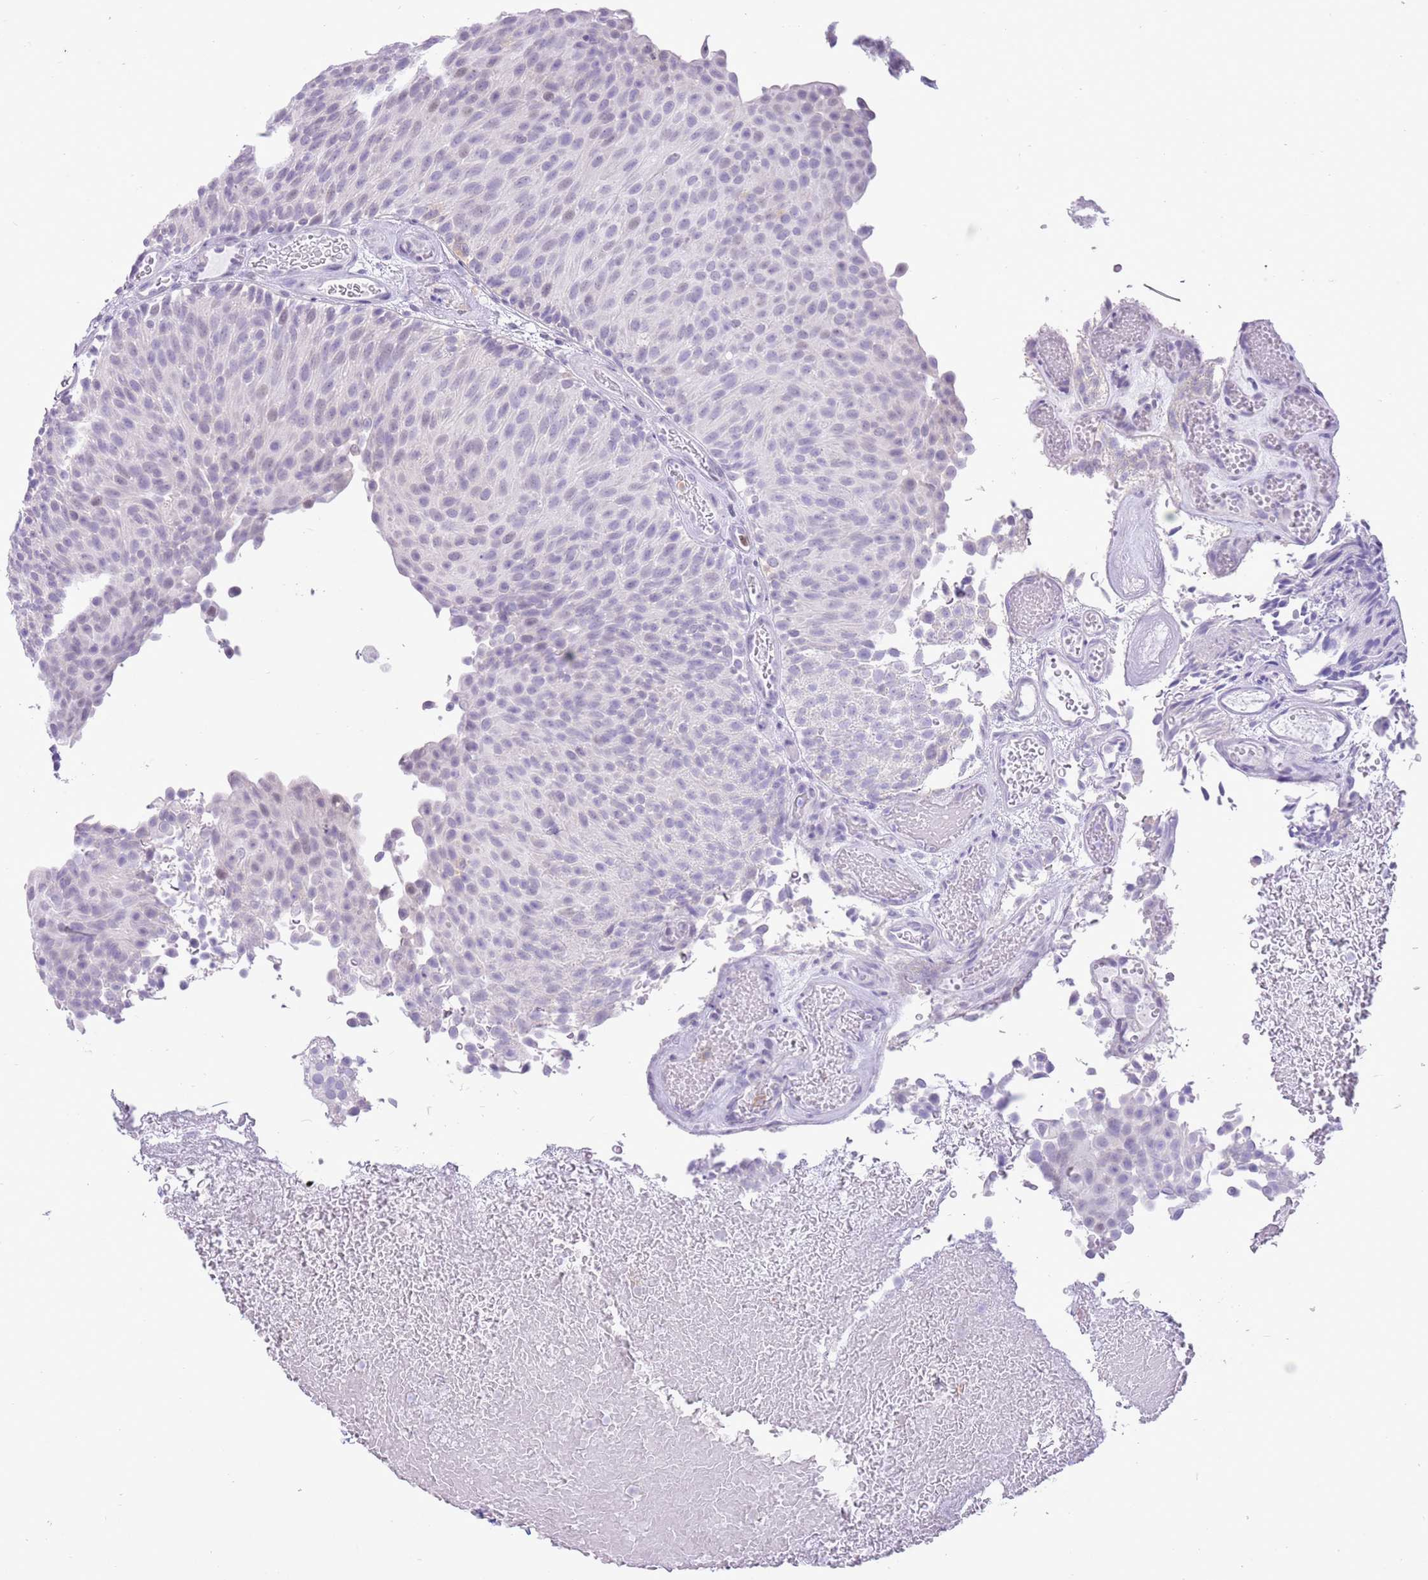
{"staining": {"intensity": "negative", "quantity": "none", "location": "none"}, "tissue": "urothelial cancer", "cell_type": "Tumor cells", "image_type": "cancer", "snomed": [{"axis": "morphology", "description": "Urothelial carcinoma, Low grade"}, {"axis": "topography", "description": "Urinary bladder"}], "caption": "The photomicrograph demonstrates no significant expression in tumor cells of low-grade urothelial carcinoma.", "gene": "PPP1R17", "patient": {"sex": "male", "age": 78}}